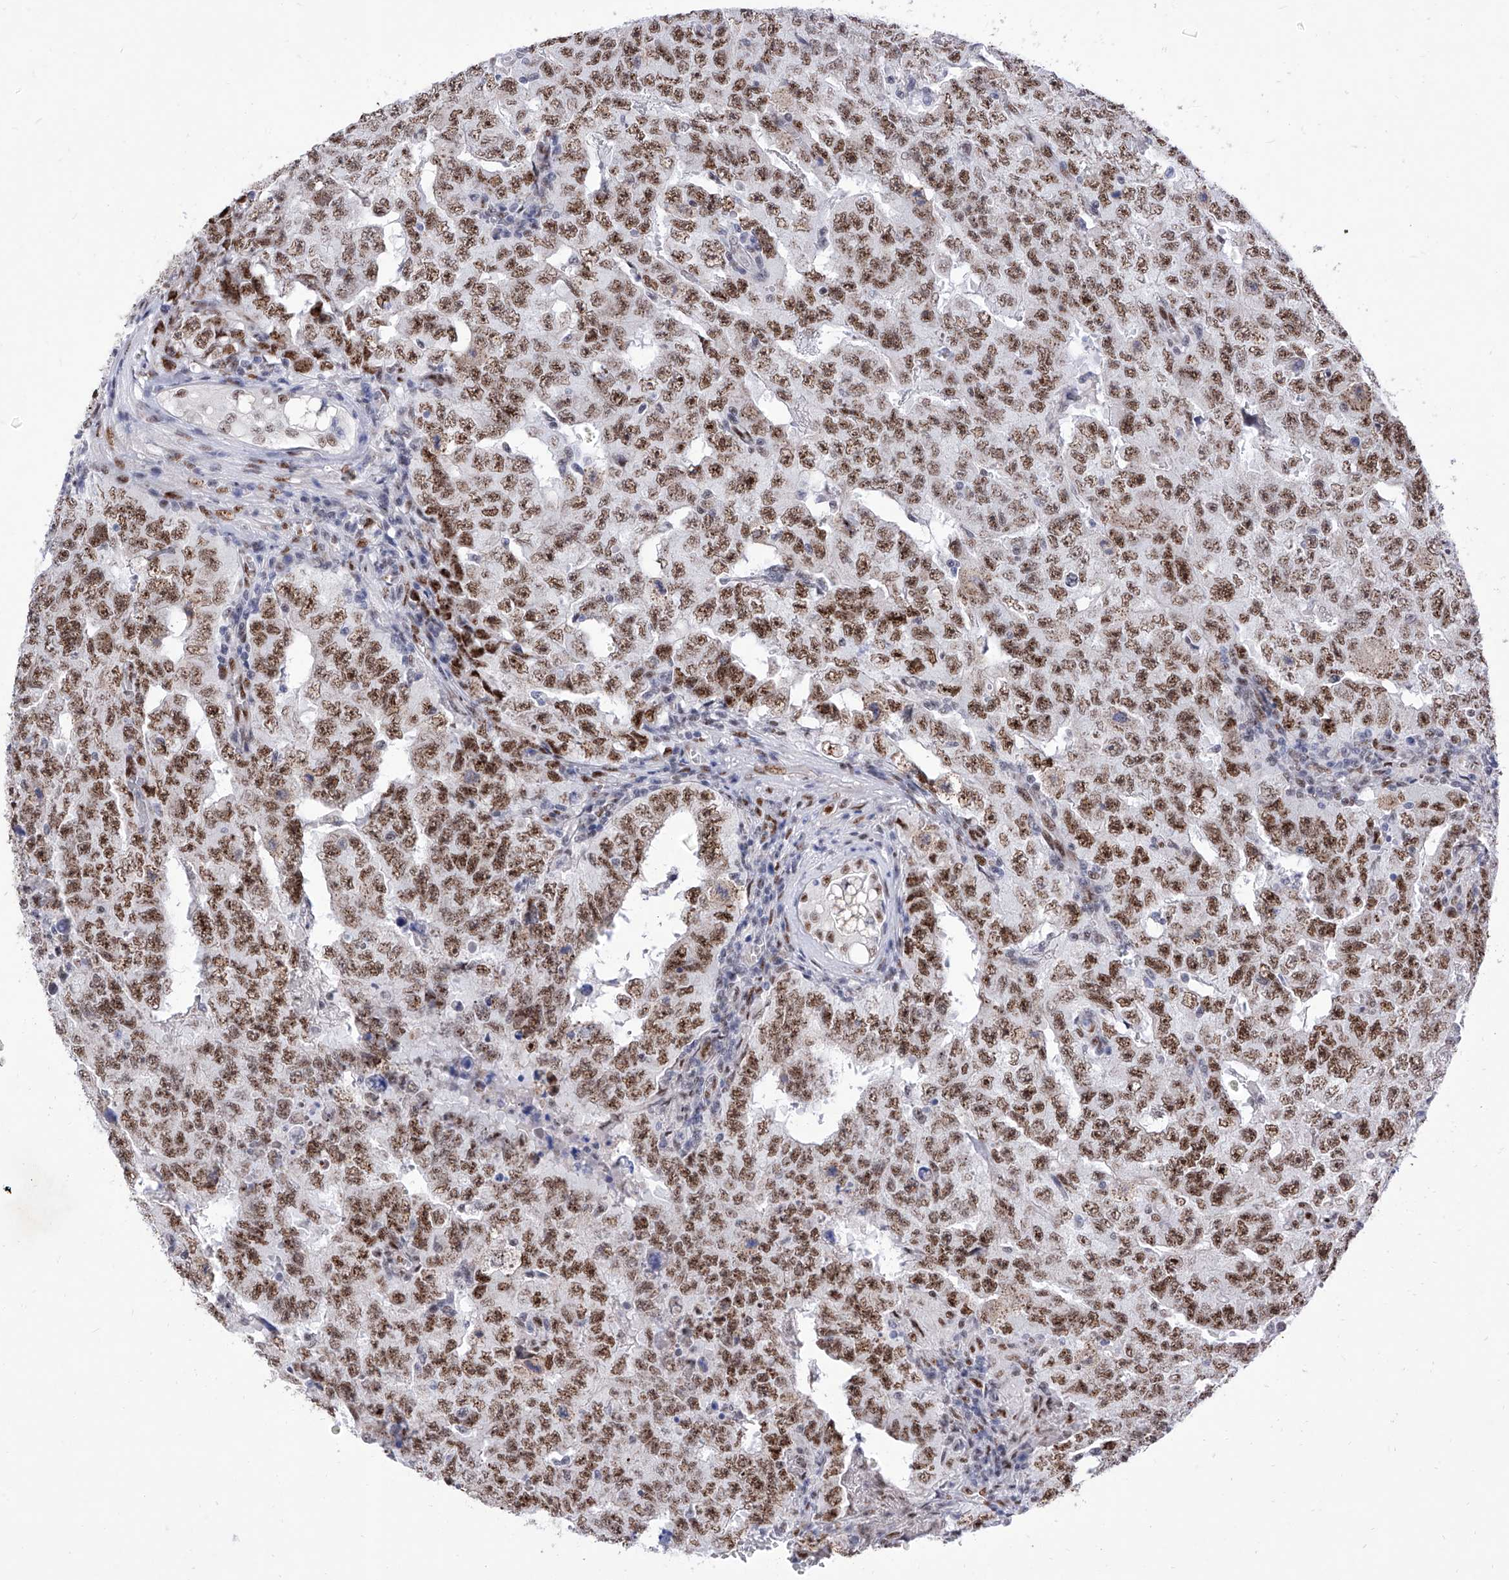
{"staining": {"intensity": "strong", "quantity": ">75%", "location": "nuclear"}, "tissue": "testis cancer", "cell_type": "Tumor cells", "image_type": "cancer", "snomed": [{"axis": "morphology", "description": "Carcinoma, Embryonal, NOS"}, {"axis": "topography", "description": "Testis"}], "caption": "This is an image of IHC staining of embryonal carcinoma (testis), which shows strong expression in the nuclear of tumor cells.", "gene": "ATN1", "patient": {"sex": "male", "age": 26}}